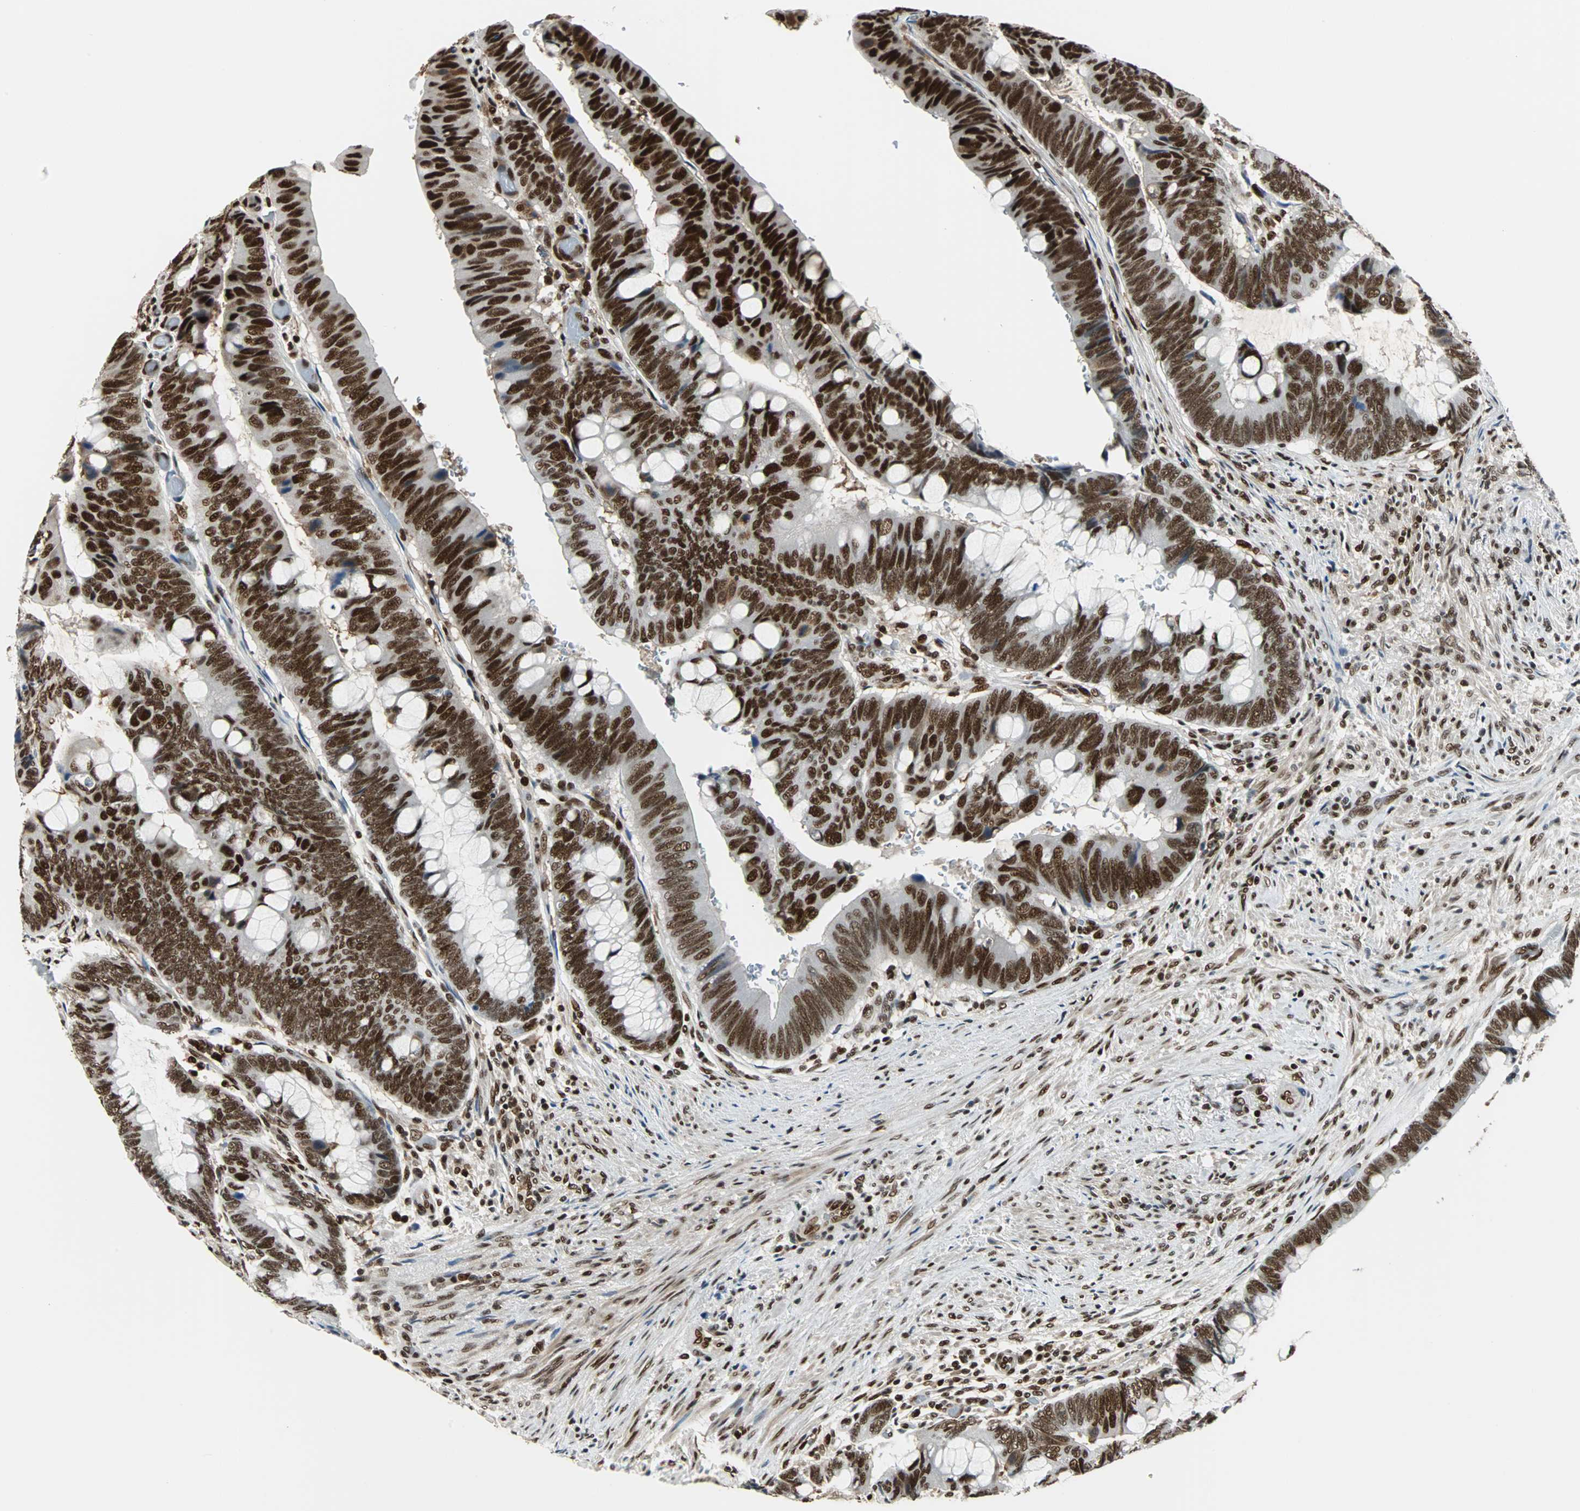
{"staining": {"intensity": "strong", "quantity": ">75%", "location": "nuclear"}, "tissue": "colorectal cancer", "cell_type": "Tumor cells", "image_type": "cancer", "snomed": [{"axis": "morphology", "description": "Normal tissue, NOS"}, {"axis": "morphology", "description": "Adenocarcinoma, NOS"}, {"axis": "topography", "description": "Rectum"}], "caption": "This is a micrograph of immunohistochemistry (IHC) staining of colorectal cancer, which shows strong expression in the nuclear of tumor cells.", "gene": "XRCC4", "patient": {"sex": "male", "age": 92}}